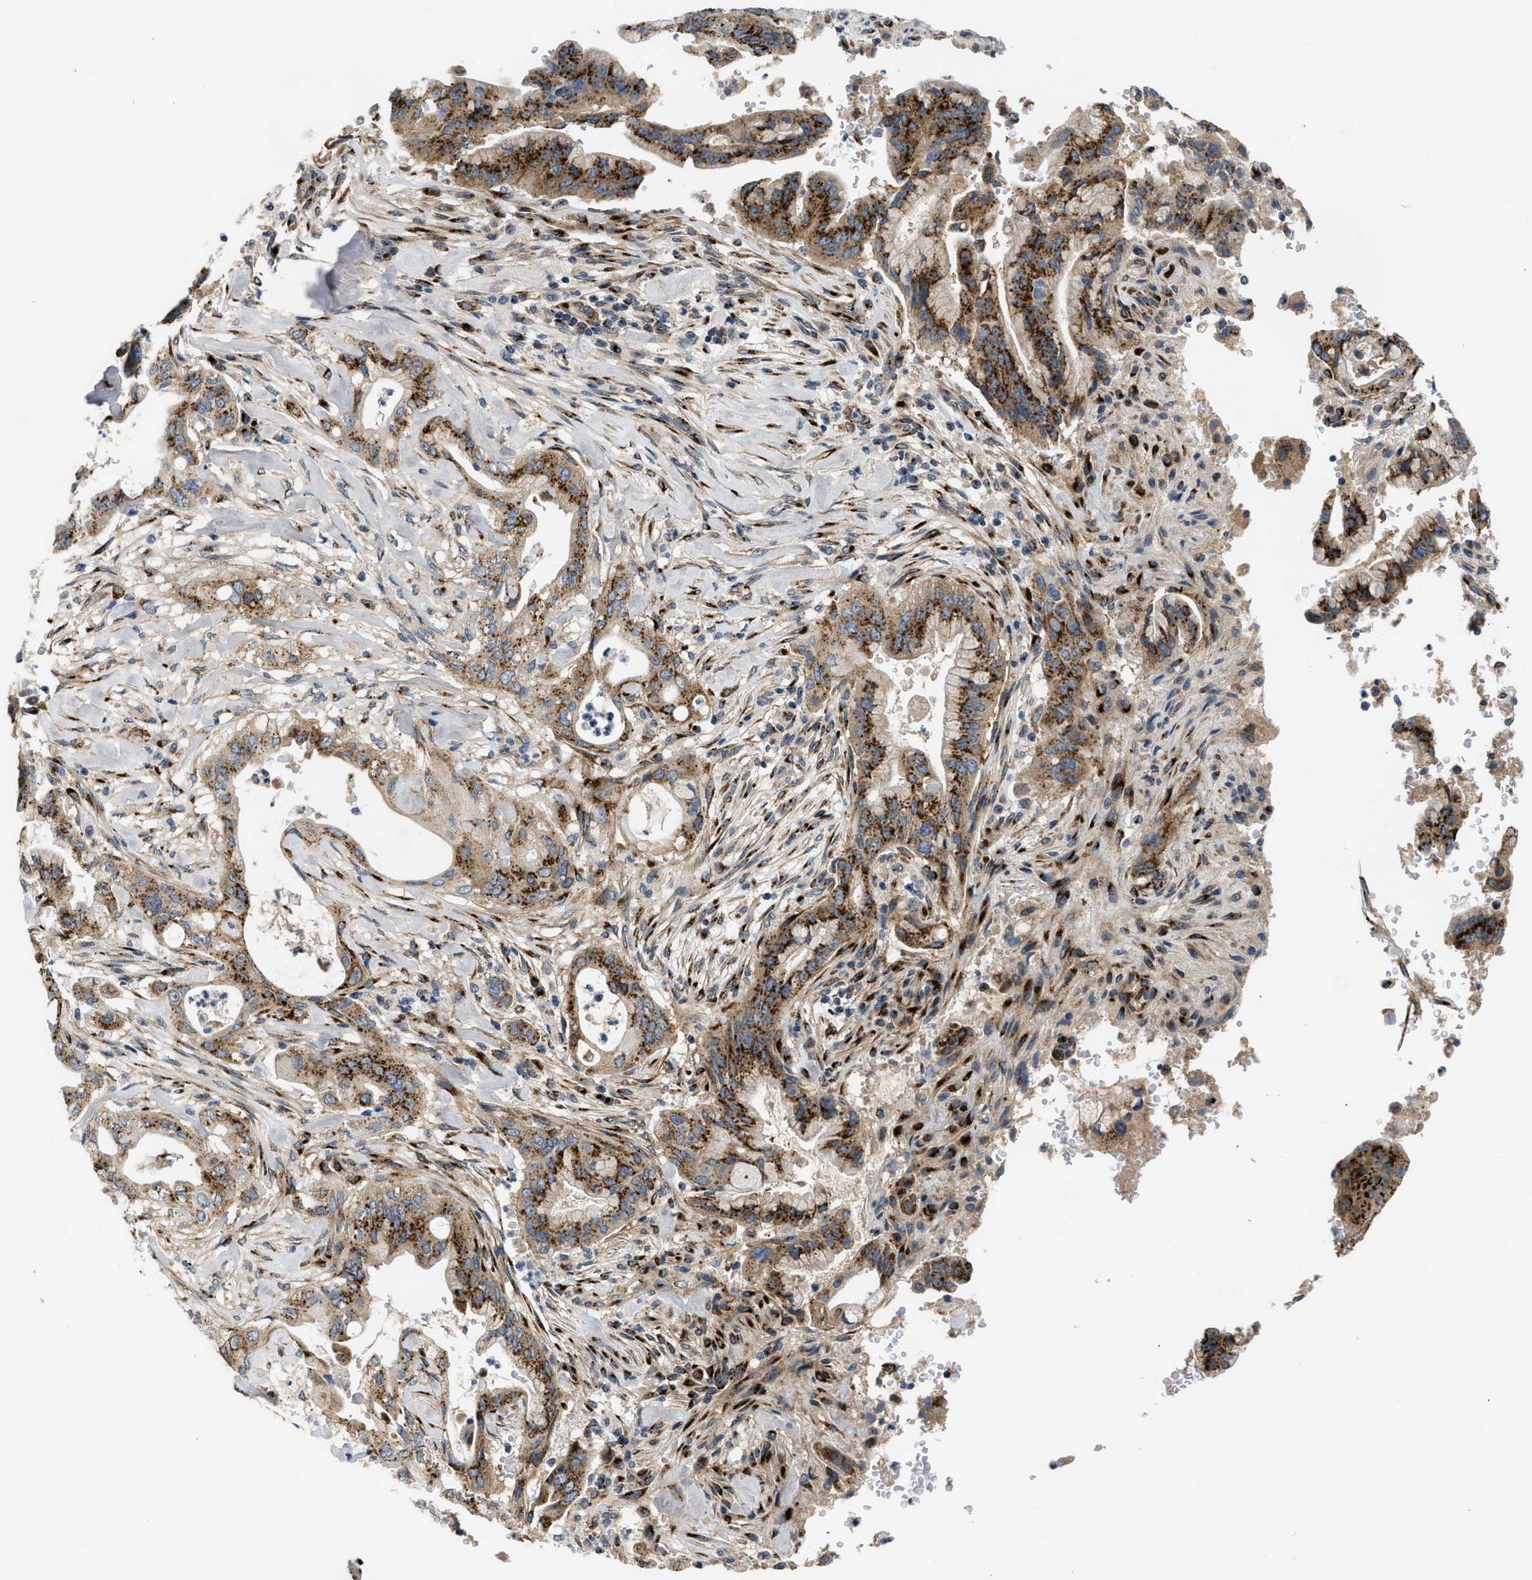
{"staining": {"intensity": "strong", "quantity": ">75%", "location": "cytoplasmic/membranous"}, "tissue": "pancreatic cancer", "cell_type": "Tumor cells", "image_type": "cancer", "snomed": [{"axis": "morphology", "description": "Adenocarcinoma, NOS"}, {"axis": "topography", "description": "Pancreas"}], "caption": "Immunohistochemistry (IHC) of human adenocarcinoma (pancreatic) displays high levels of strong cytoplasmic/membranous positivity in approximately >75% of tumor cells.", "gene": "ZNF70", "patient": {"sex": "female", "age": 73}}